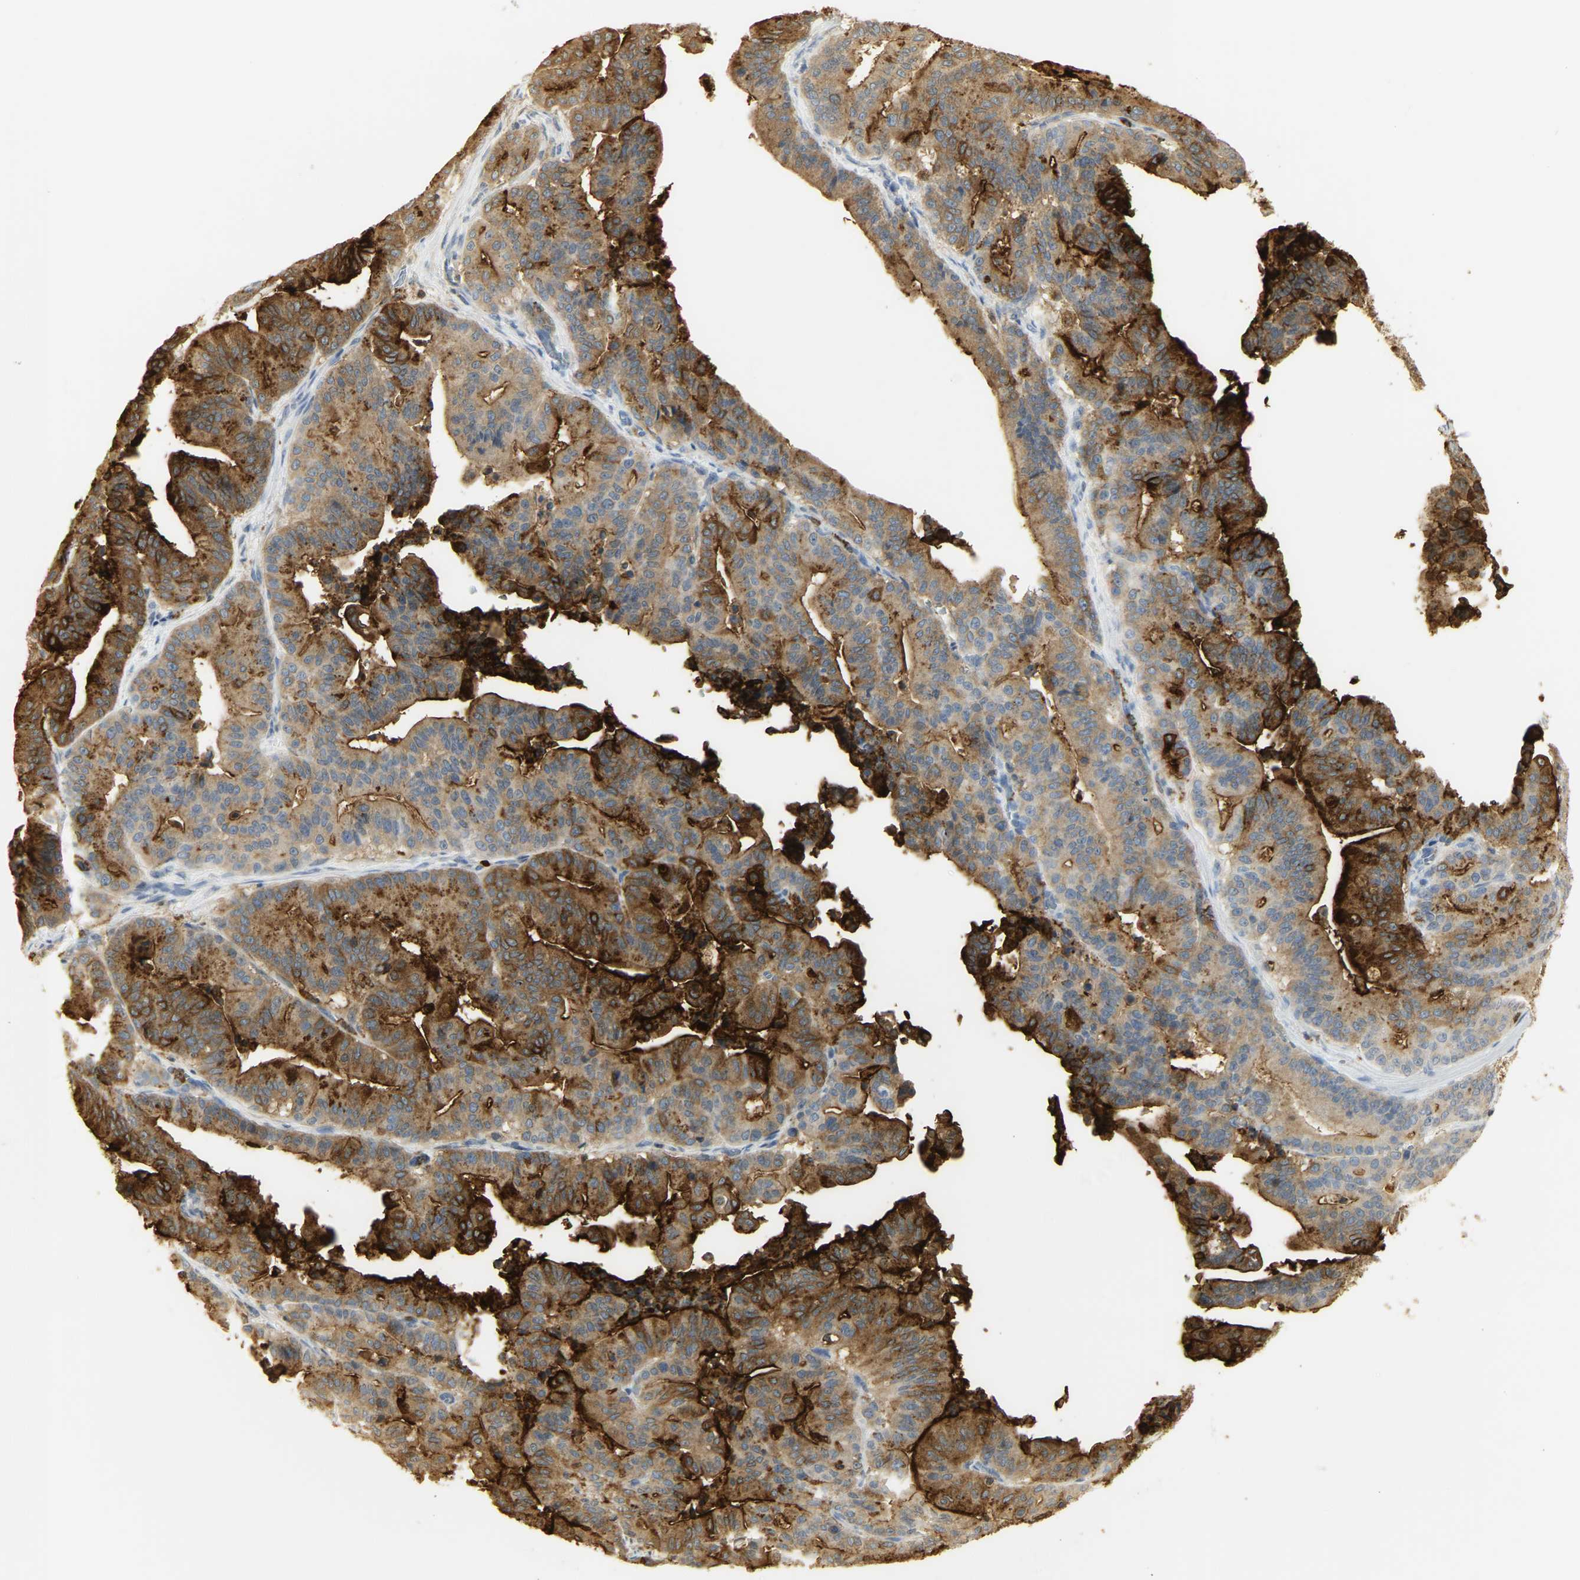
{"staining": {"intensity": "strong", "quantity": ">75%", "location": "cytoplasmic/membranous"}, "tissue": "pancreatic cancer", "cell_type": "Tumor cells", "image_type": "cancer", "snomed": [{"axis": "morphology", "description": "Adenocarcinoma, NOS"}, {"axis": "topography", "description": "Pancreas"}], "caption": "The photomicrograph reveals immunohistochemical staining of pancreatic cancer. There is strong cytoplasmic/membranous staining is seen in approximately >75% of tumor cells. Nuclei are stained in blue.", "gene": "CEACAM5", "patient": {"sex": "male", "age": 63}}